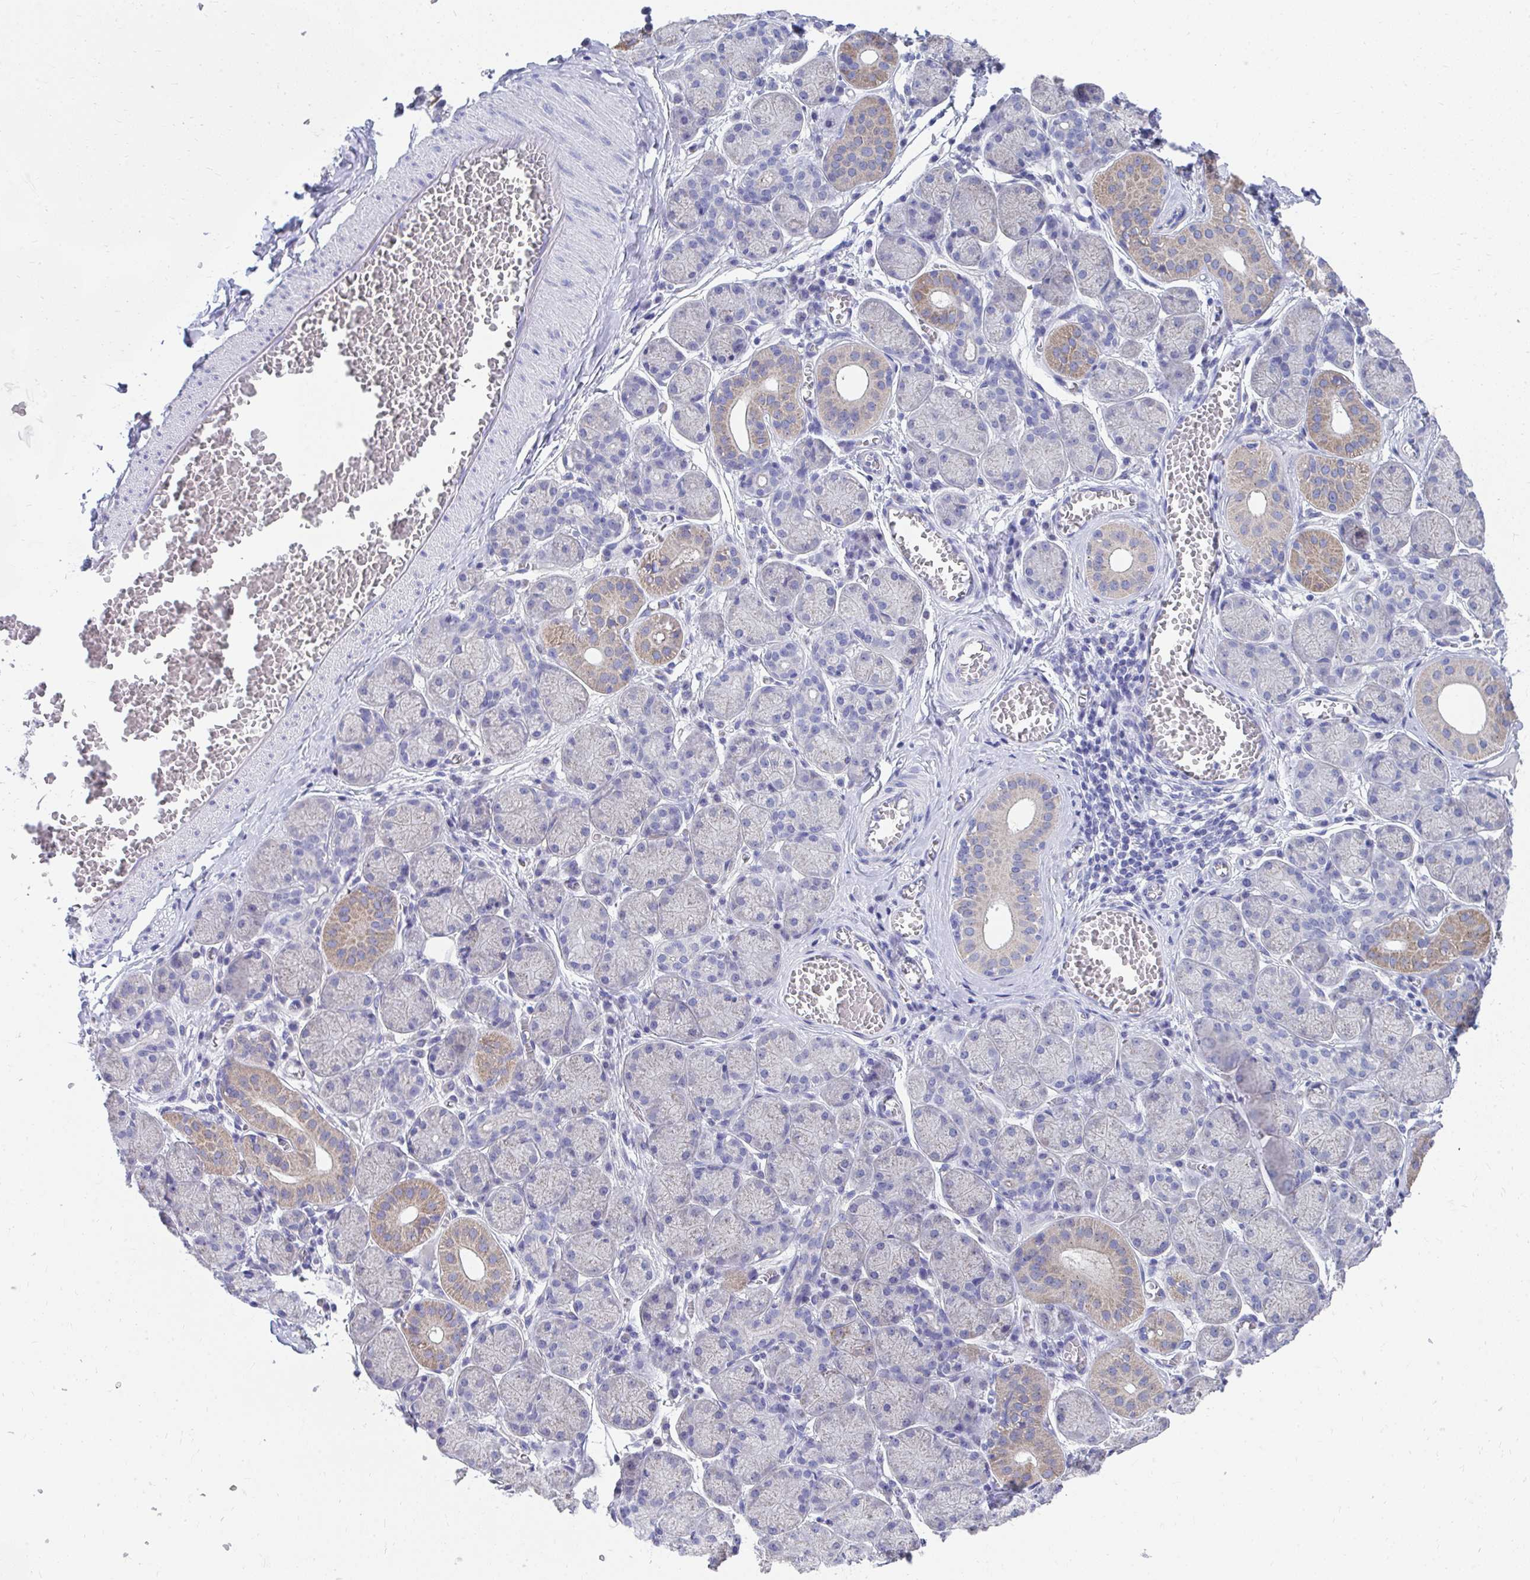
{"staining": {"intensity": "moderate", "quantity": "<25%", "location": "cytoplasmic/membranous"}, "tissue": "salivary gland", "cell_type": "Glandular cells", "image_type": "normal", "snomed": [{"axis": "morphology", "description": "Normal tissue, NOS"}, {"axis": "topography", "description": "Salivary gland"}], "caption": "A histopathology image of human salivary gland stained for a protein shows moderate cytoplasmic/membranous brown staining in glandular cells. The protein of interest is stained brown, and the nuclei are stained in blue (DAB IHC with brightfield microscopy, high magnification).", "gene": "TMPRSS2", "patient": {"sex": "female", "age": 24}}